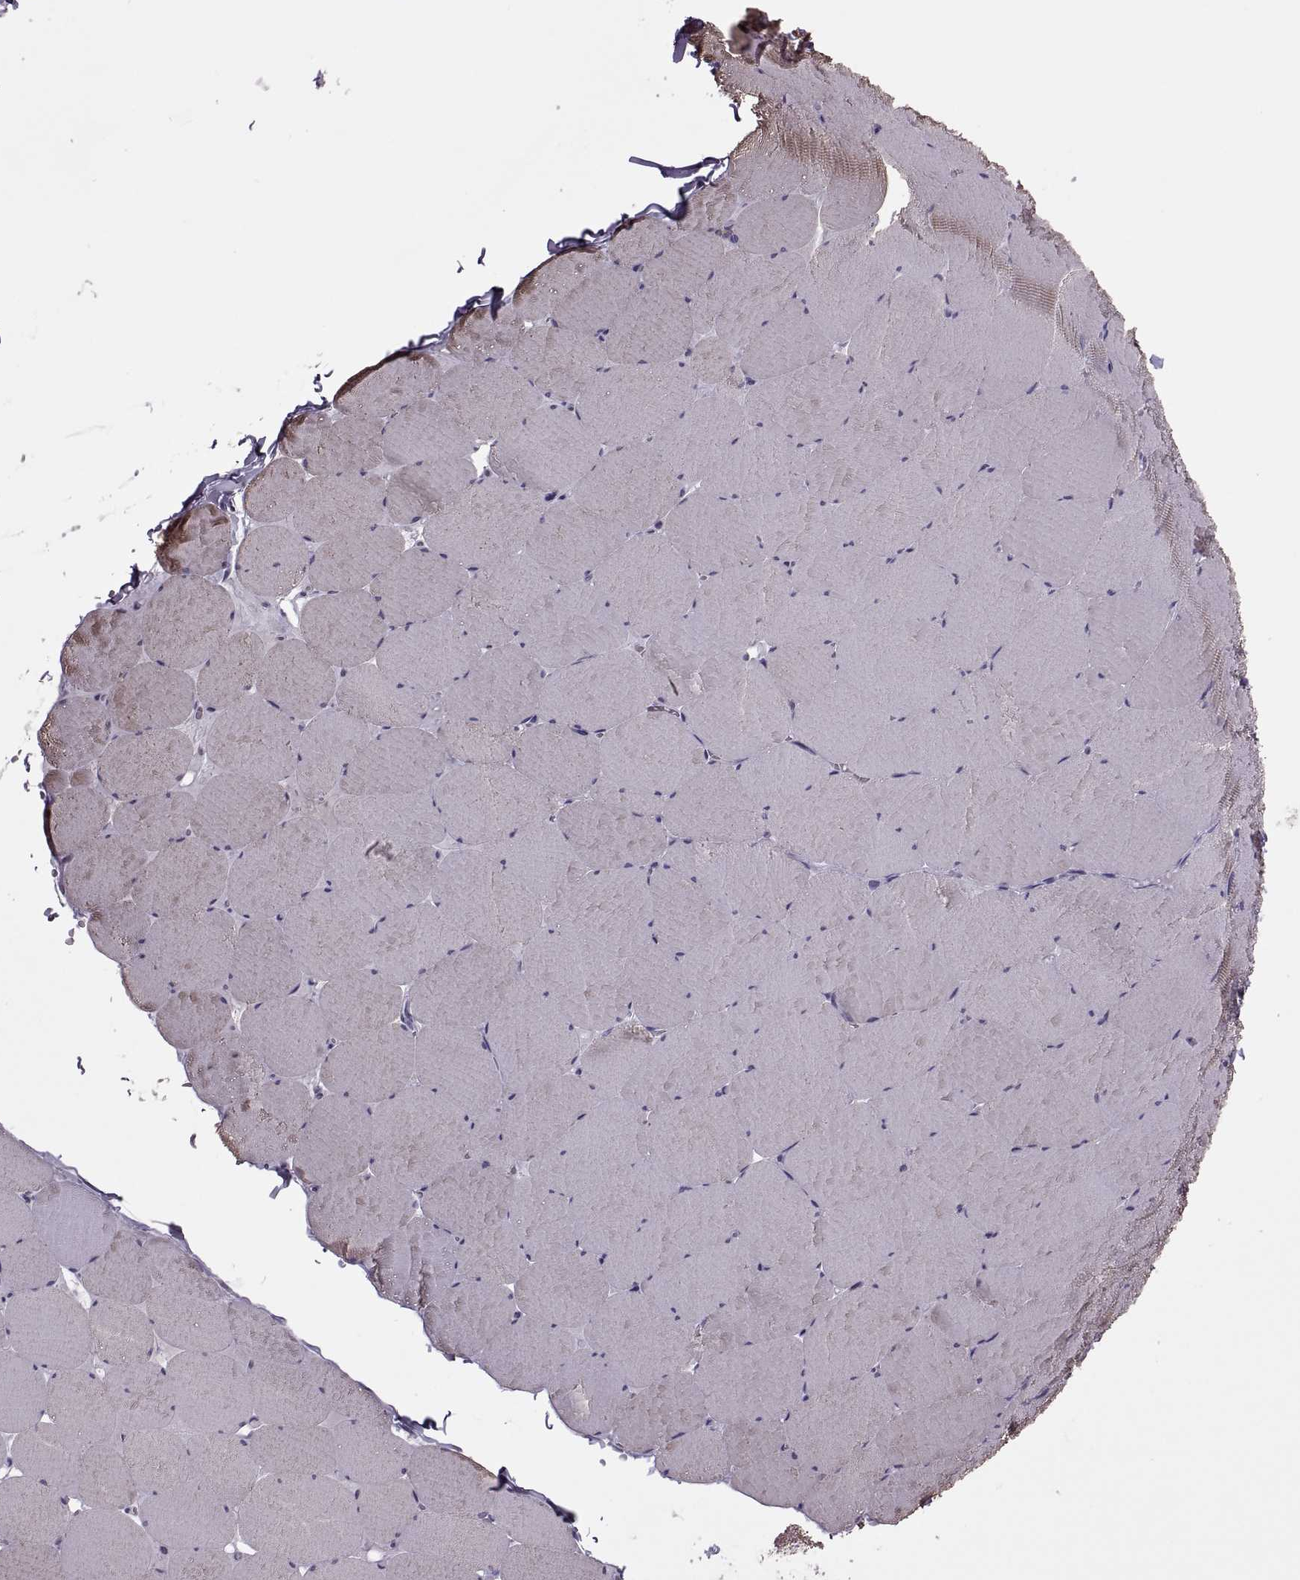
{"staining": {"intensity": "negative", "quantity": "none", "location": "none"}, "tissue": "skeletal muscle", "cell_type": "Myocytes", "image_type": "normal", "snomed": [{"axis": "morphology", "description": "Normal tissue, NOS"}, {"axis": "morphology", "description": "Malignant melanoma, Metastatic site"}, {"axis": "topography", "description": "Skeletal muscle"}], "caption": "DAB (3,3'-diaminobenzidine) immunohistochemical staining of normal human skeletal muscle demonstrates no significant expression in myocytes.", "gene": "SYNGR4", "patient": {"sex": "male", "age": 50}}